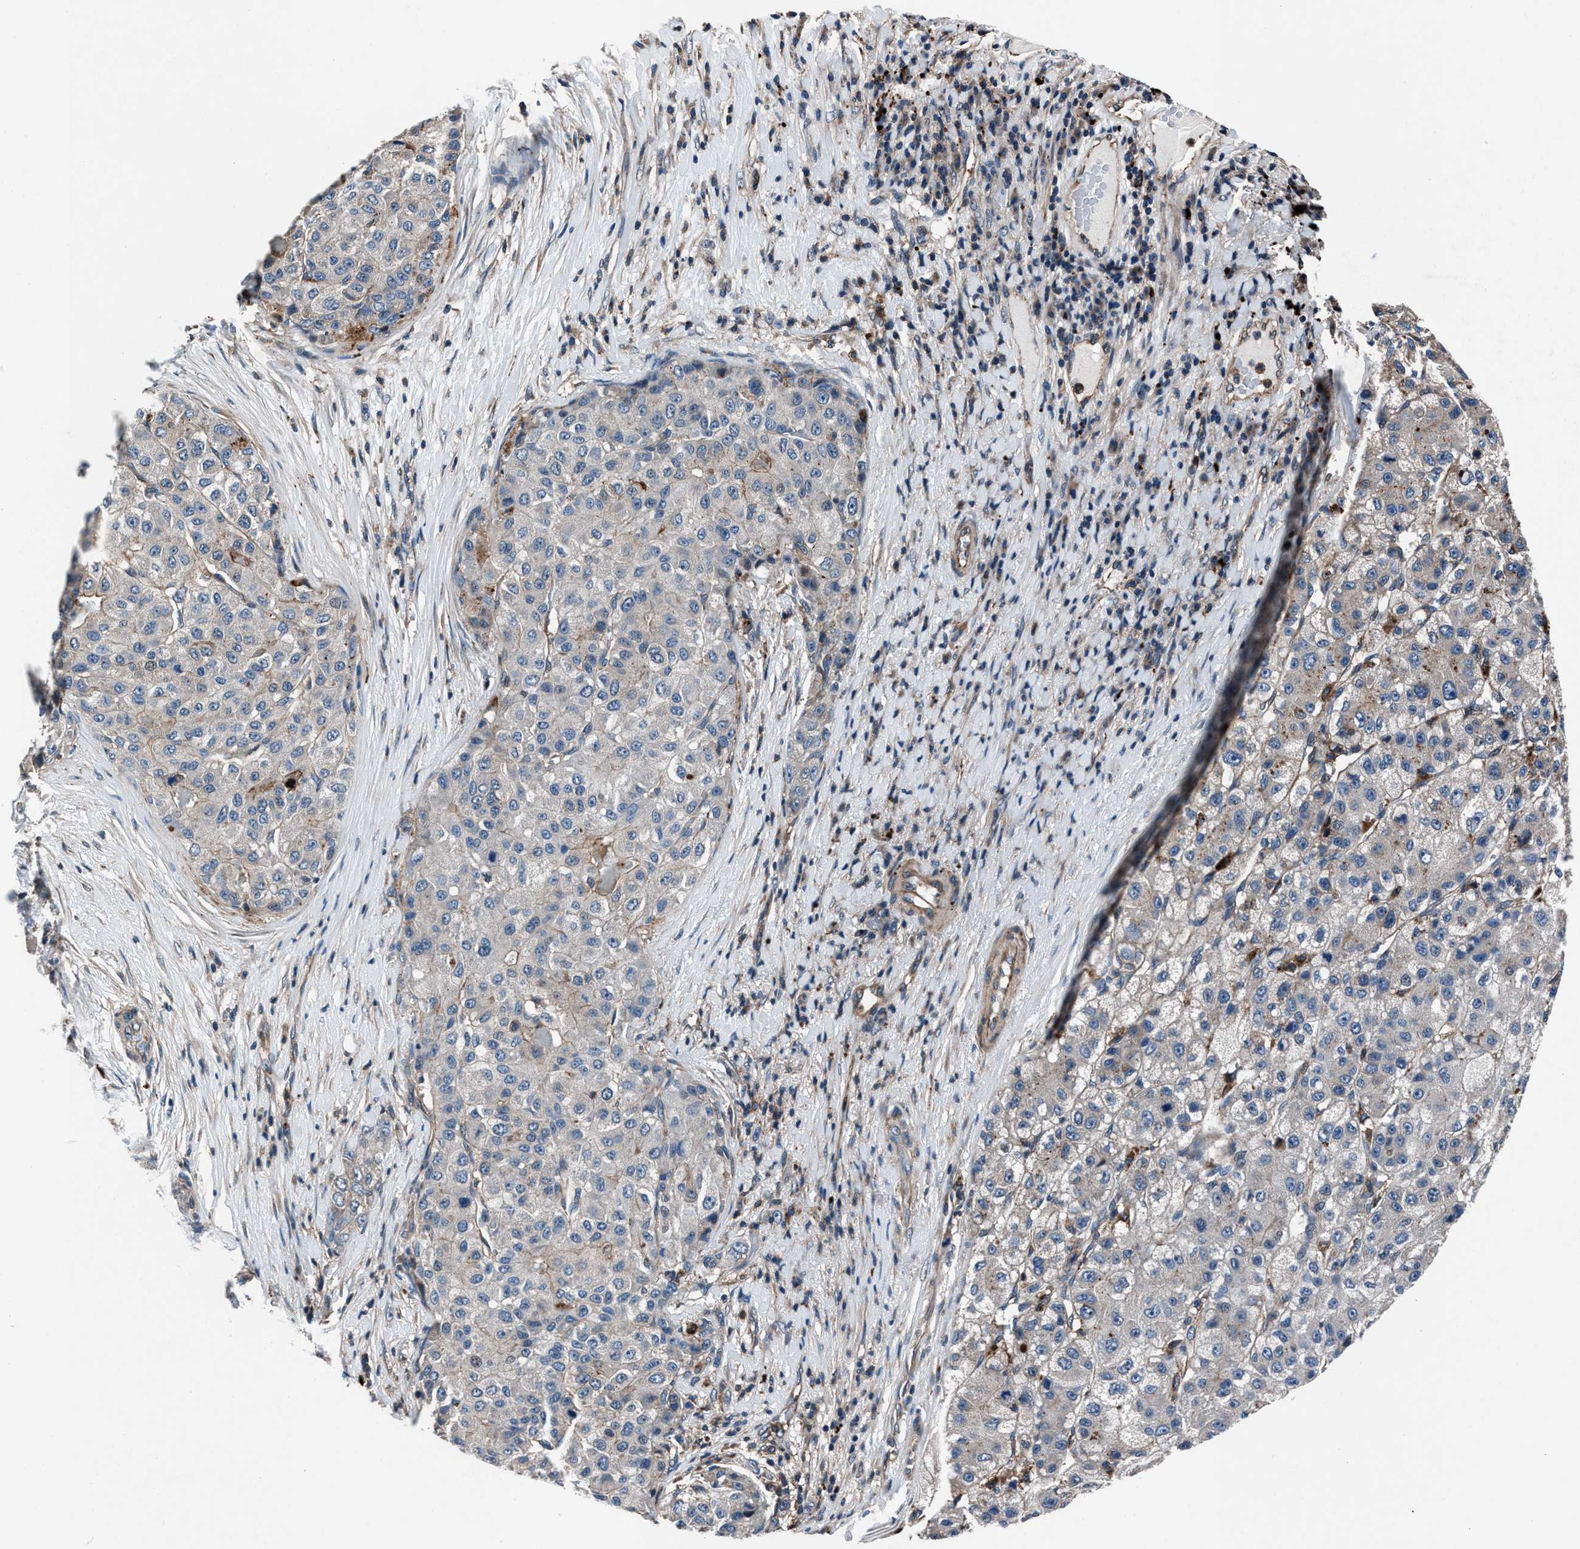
{"staining": {"intensity": "weak", "quantity": "<25%", "location": "cytoplasmic/membranous"}, "tissue": "liver cancer", "cell_type": "Tumor cells", "image_type": "cancer", "snomed": [{"axis": "morphology", "description": "Carcinoma, Hepatocellular, NOS"}, {"axis": "topography", "description": "Liver"}], "caption": "Immunohistochemistry image of neoplastic tissue: liver cancer stained with DAB (3,3'-diaminobenzidine) shows no significant protein expression in tumor cells.", "gene": "MFSD11", "patient": {"sex": "male", "age": 80}}